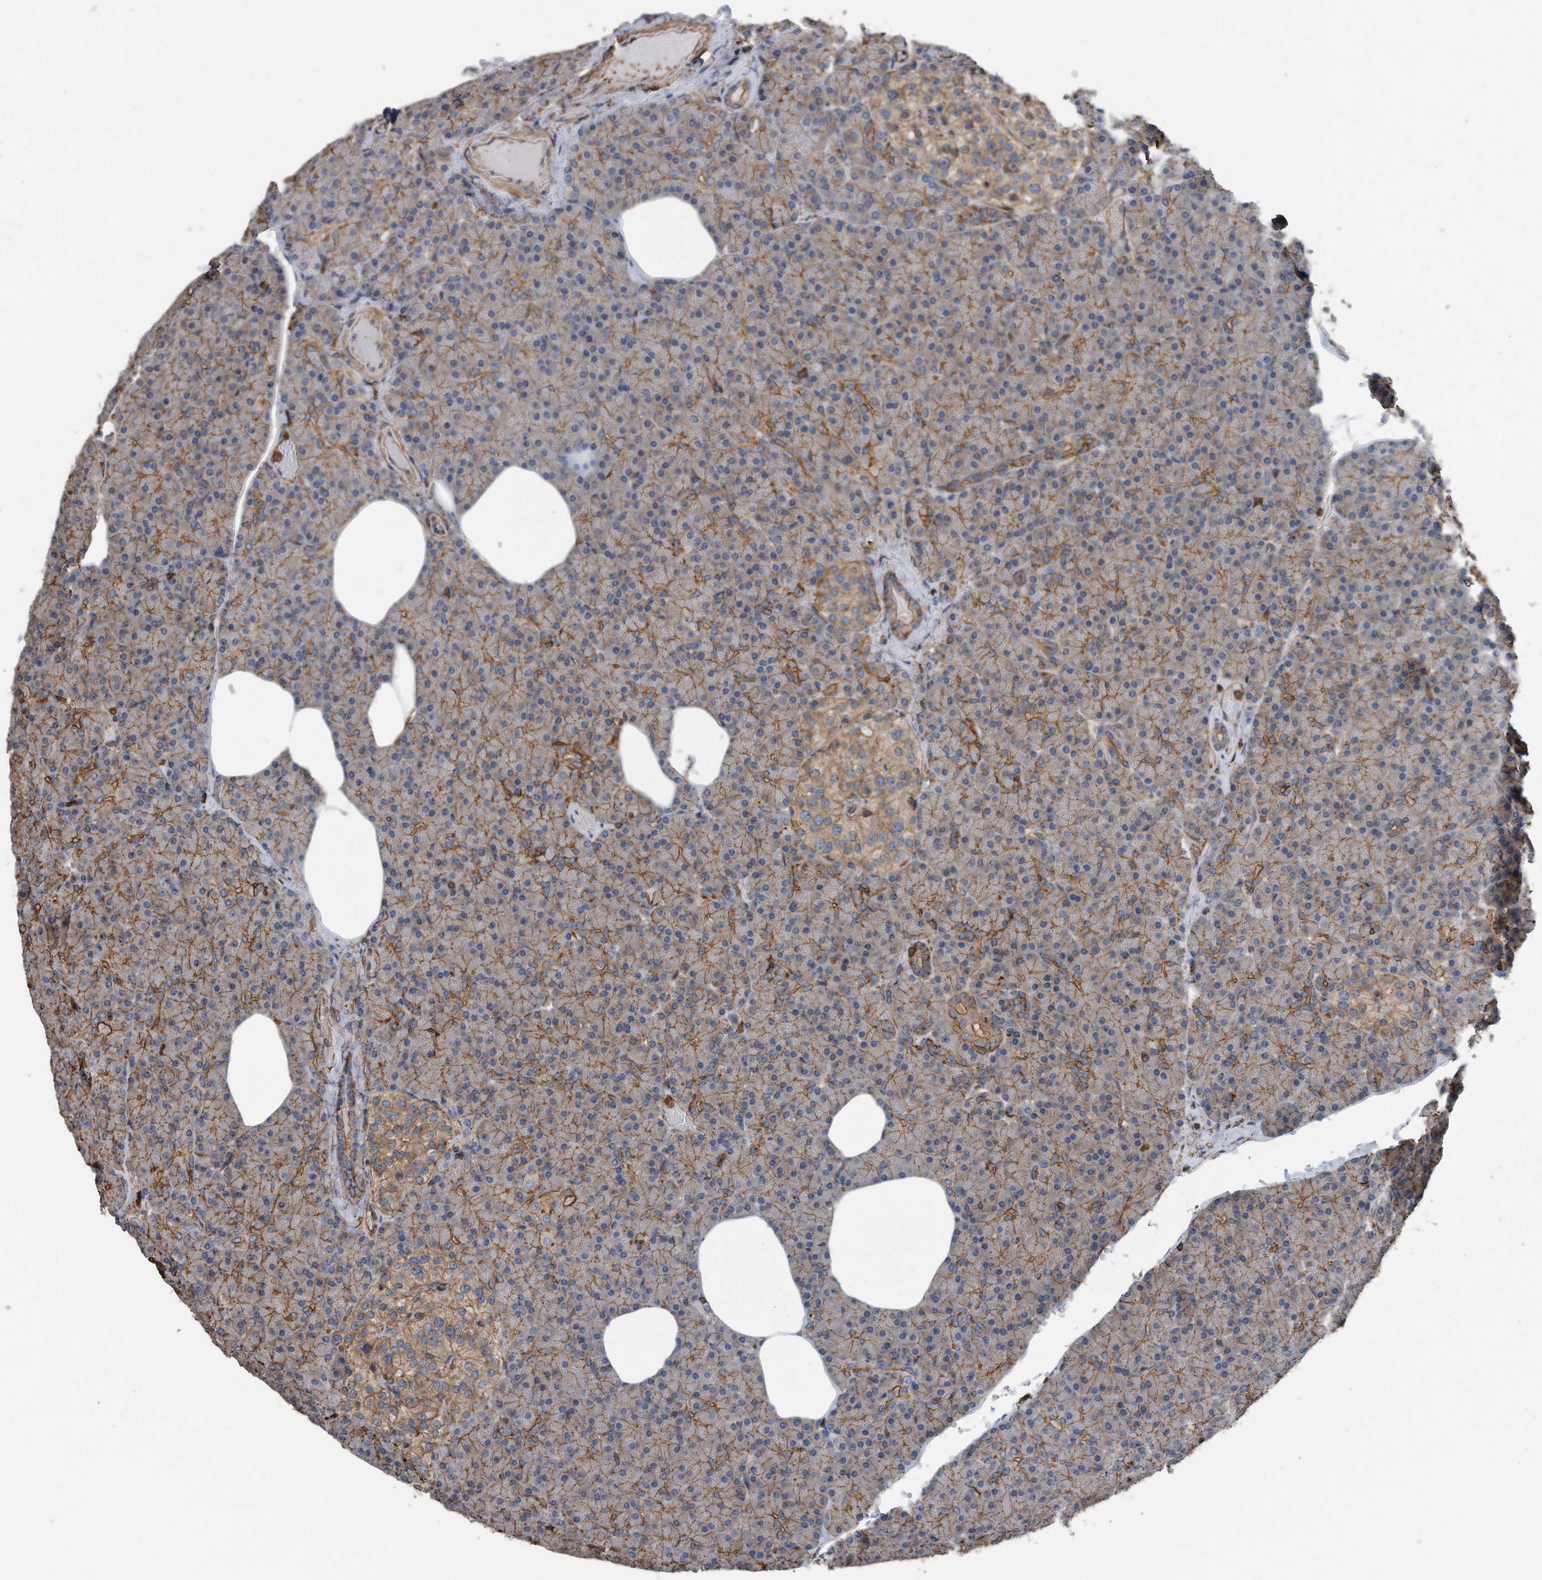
{"staining": {"intensity": "moderate", "quantity": ">75%", "location": "cytoplasmic/membranous"}, "tissue": "pancreas", "cell_type": "Exocrine glandular cells", "image_type": "normal", "snomed": [{"axis": "morphology", "description": "Normal tissue, NOS"}, {"axis": "topography", "description": "Pancreas"}], "caption": "Brown immunohistochemical staining in unremarkable human pancreas reveals moderate cytoplasmic/membranous expression in about >75% of exocrine glandular cells. The staining is performed using DAB (3,3'-diaminobenzidine) brown chromogen to label protein expression. The nuclei are counter-stained blue using hematoxylin.", "gene": "RSPO3", "patient": {"sex": "female", "age": 43}}